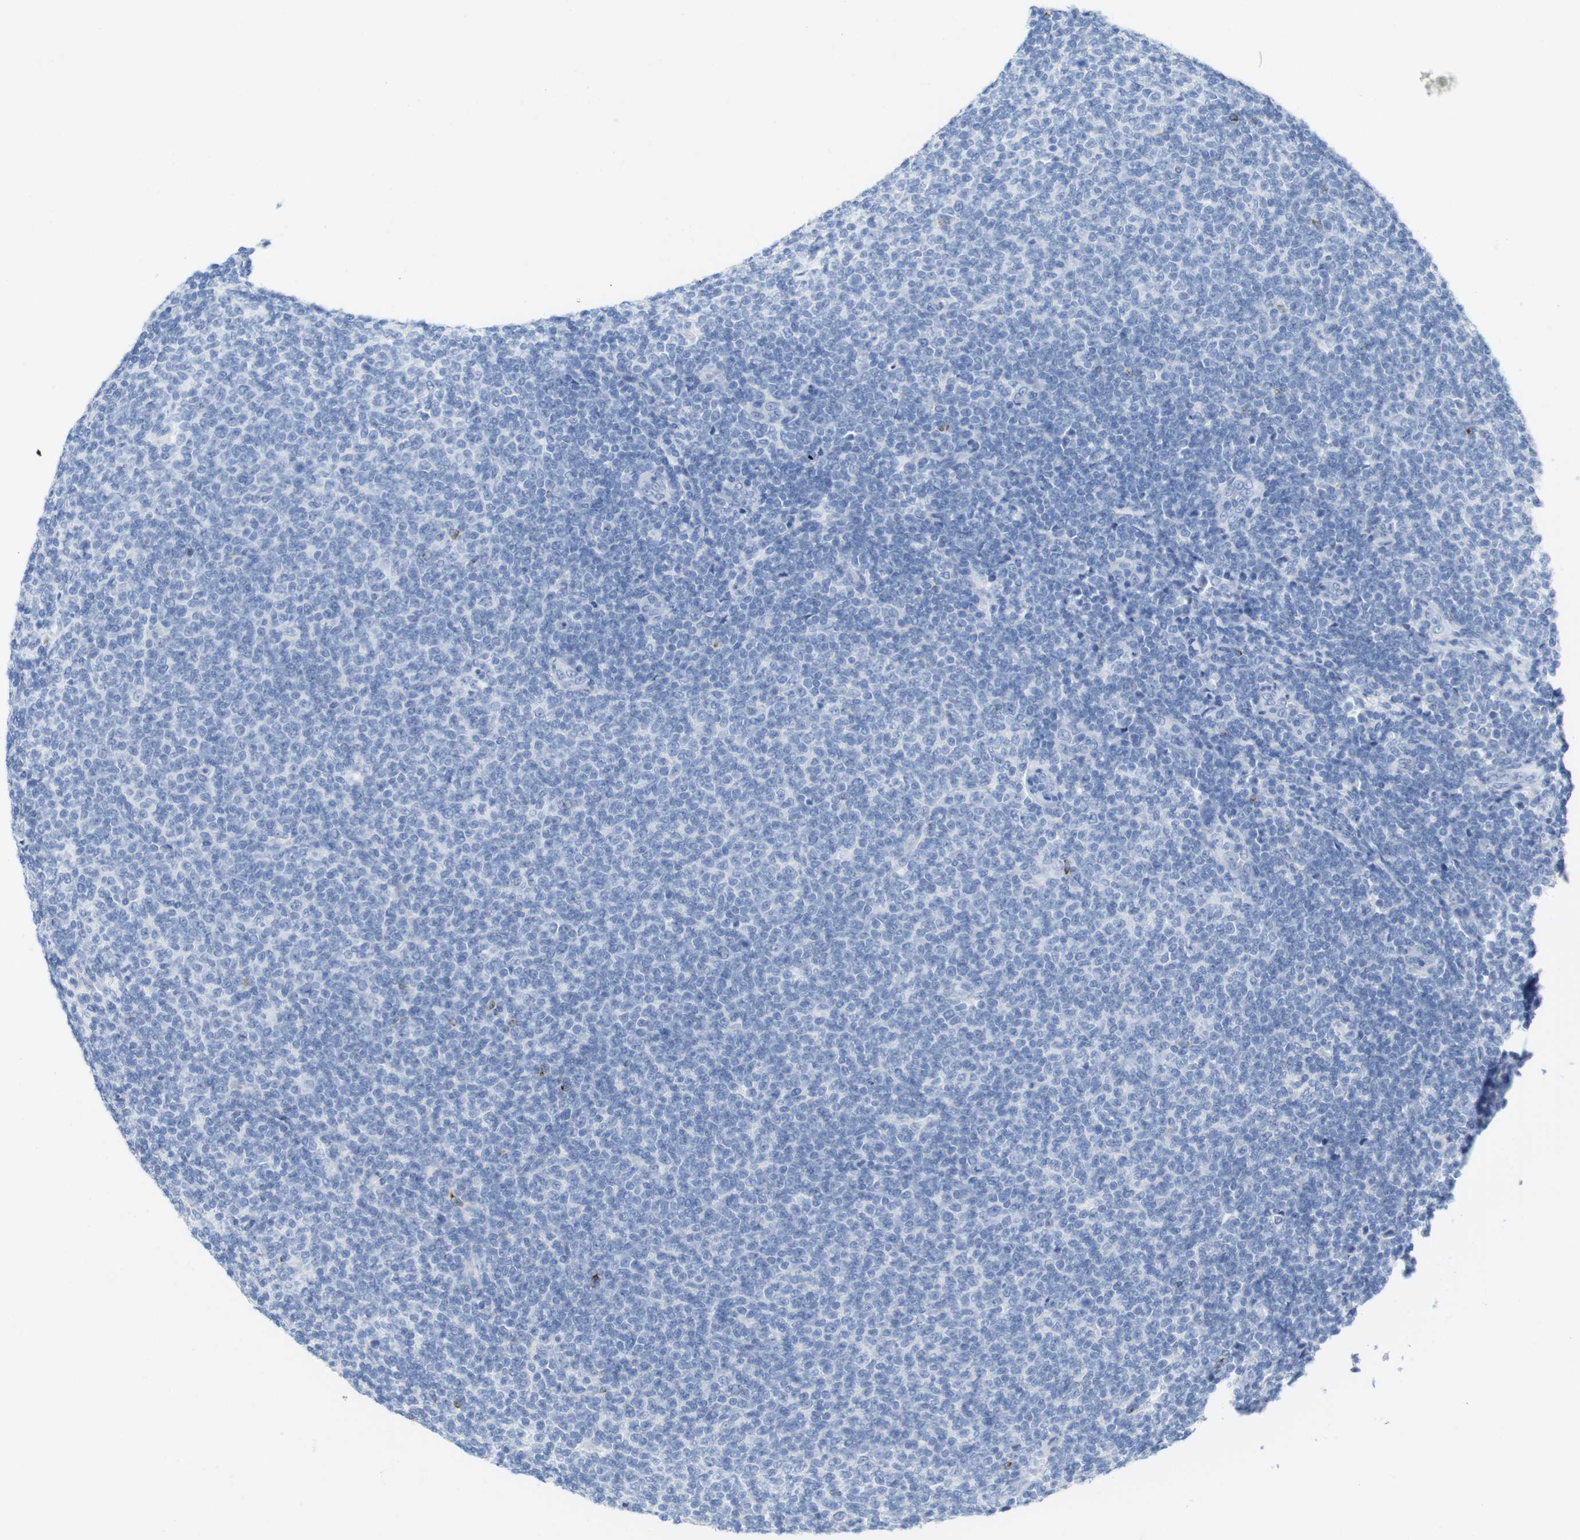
{"staining": {"intensity": "negative", "quantity": "none", "location": "none"}, "tissue": "lymphoma", "cell_type": "Tumor cells", "image_type": "cancer", "snomed": [{"axis": "morphology", "description": "Malignant lymphoma, non-Hodgkin's type, Low grade"}, {"axis": "topography", "description": "Lymph node"}], "caption": "The photomicrograph demonstrates no staining of tumor cells in lymphoma.", "gene": "LAG3", "patient": {"sex": "male", "age": 66}}